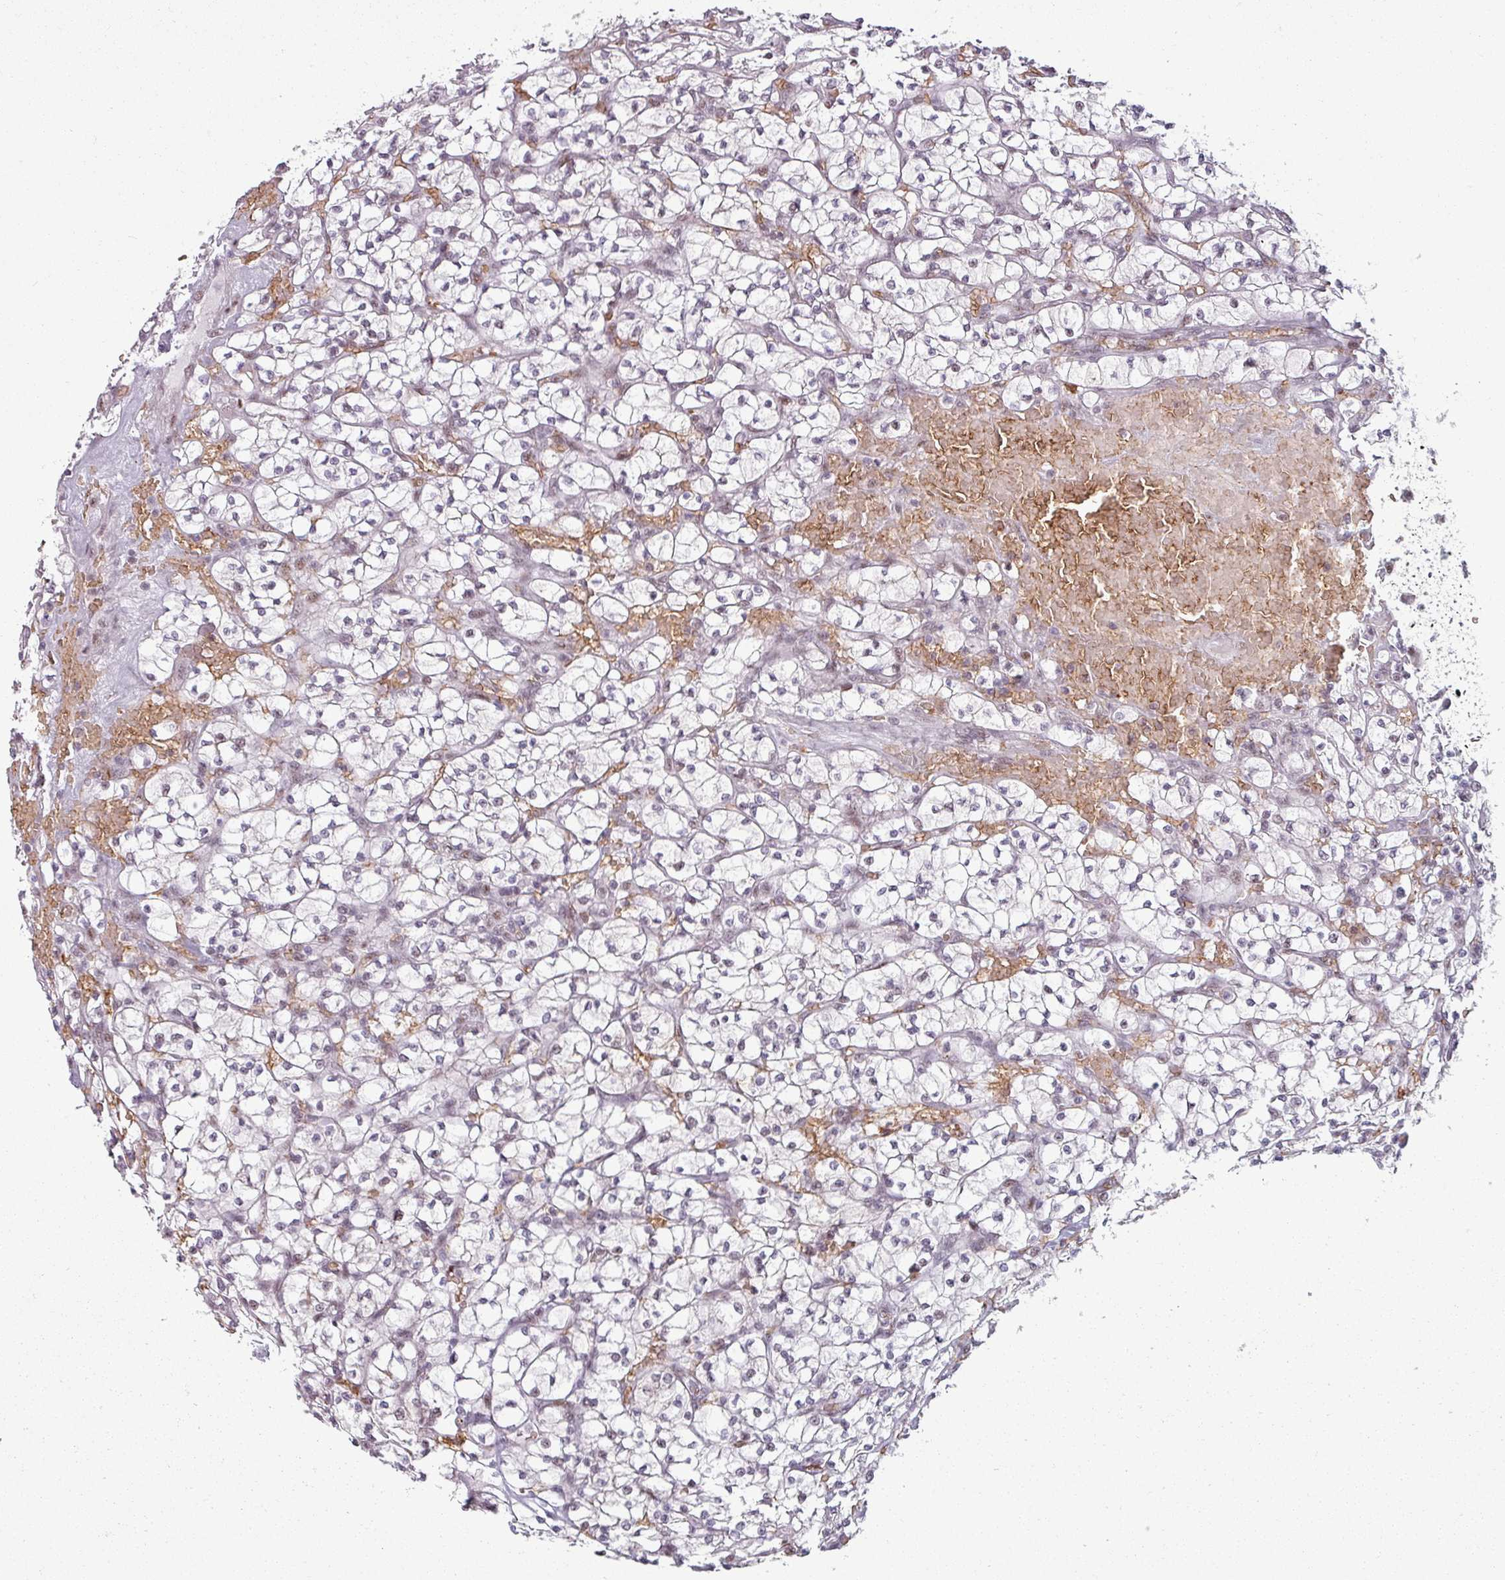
{"staining": {"intensity": "weak", "quantity": "<25%", "location": "nuclear"}, "tissue": "renal cancer", "cell_type": "Tumor cells", "image_type": "cancer", "snomed": [{"axis": "morphology", "description": "Adenocarcinoma, NOS"}, {"axis": "topography", "description": "Kidney"}], "caption": "IHC of renal cancer demonstrates no staining in tumor cells.", "gene": "NCOR1", "patient": {"sex": "female", "age": 64}}